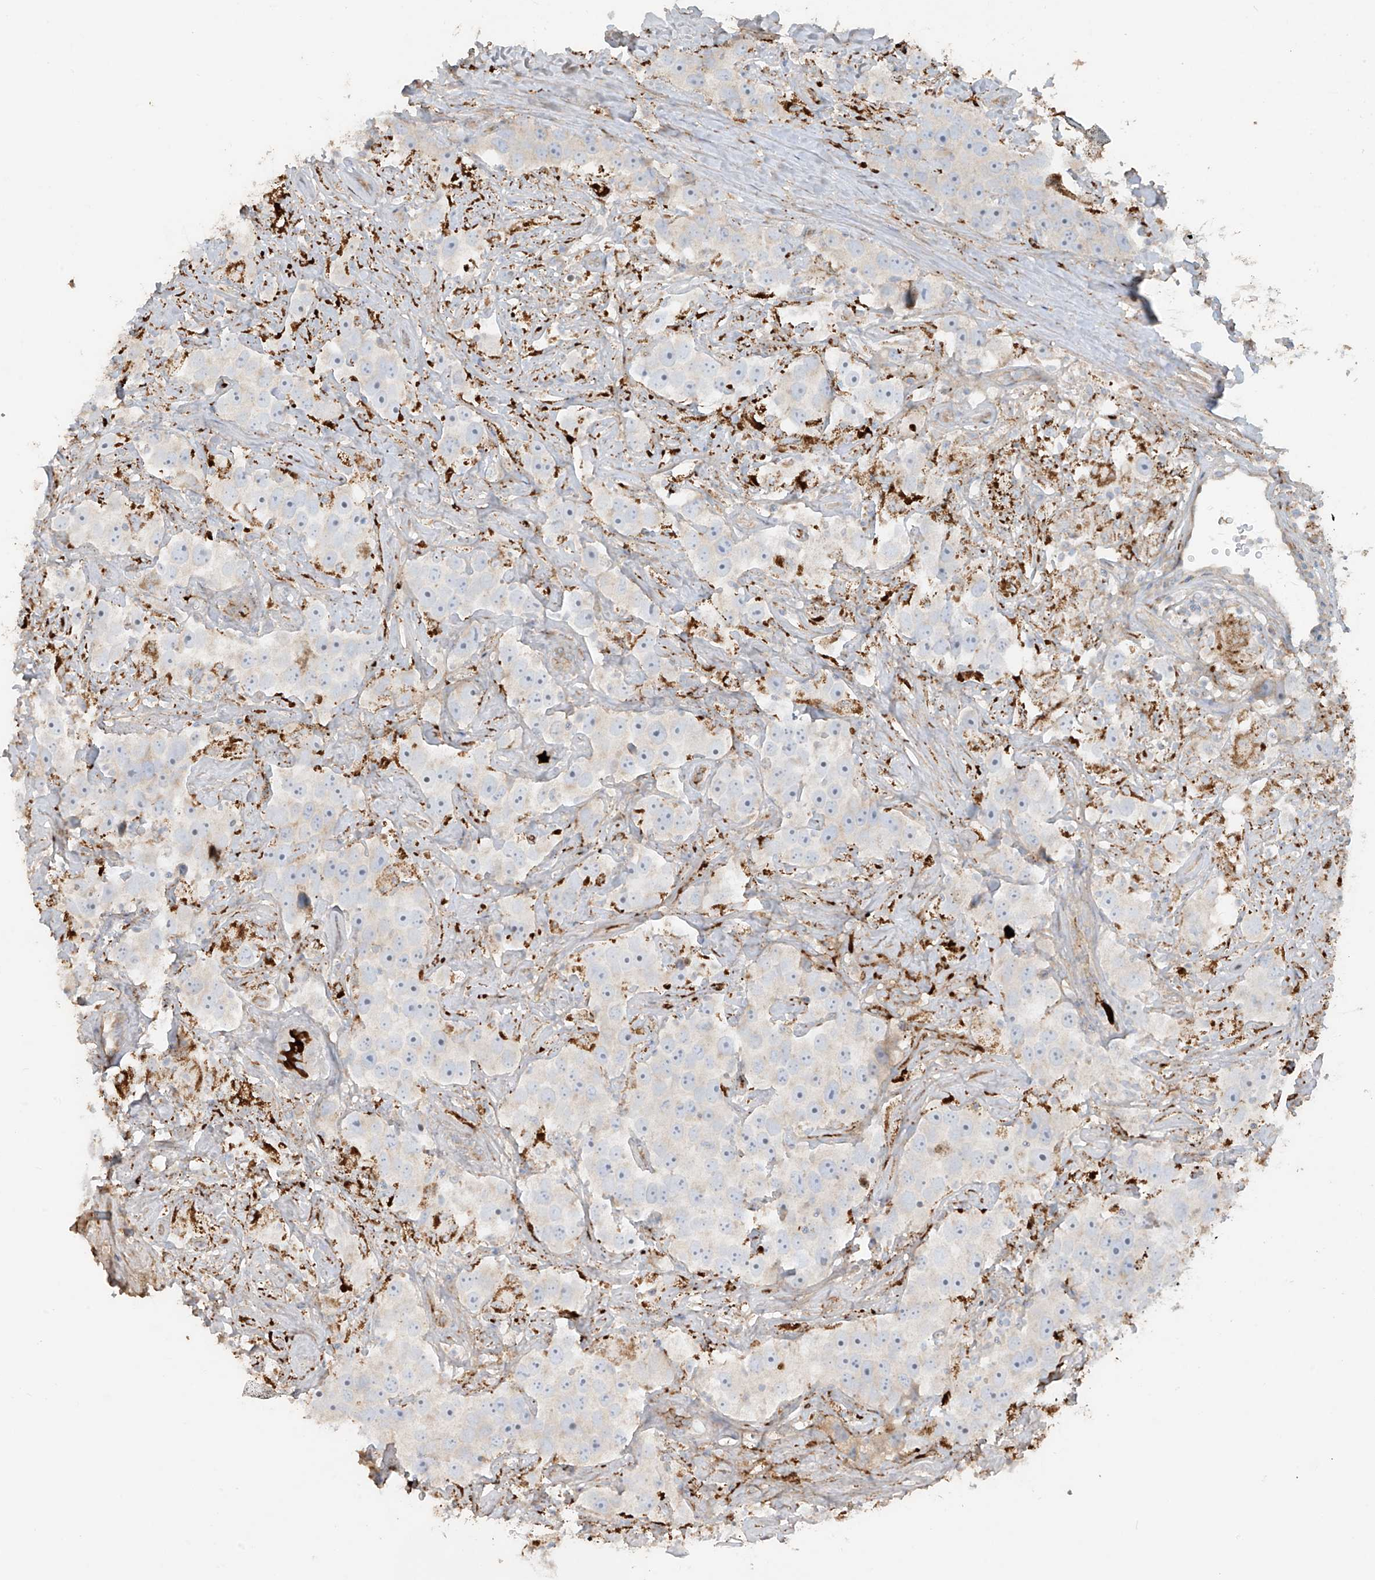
{"staining": {"intensity": "negative", "quantity": "none", "location": "none"}, "tissue": "testis cancer", "cell_type": "Tumor cells", "image_type": "cancer", "snomed": [{"axis": "morphology", "description": "Seminoma, NOS"}, {"axis": "topography", "description": "Testis"}], "caption": "DAB immunohistochemical staining of testis cancer reveals no significant staining in tumor cells.", "gene": "ABTB1", "patient": {"sex": "male", "age": 49}}